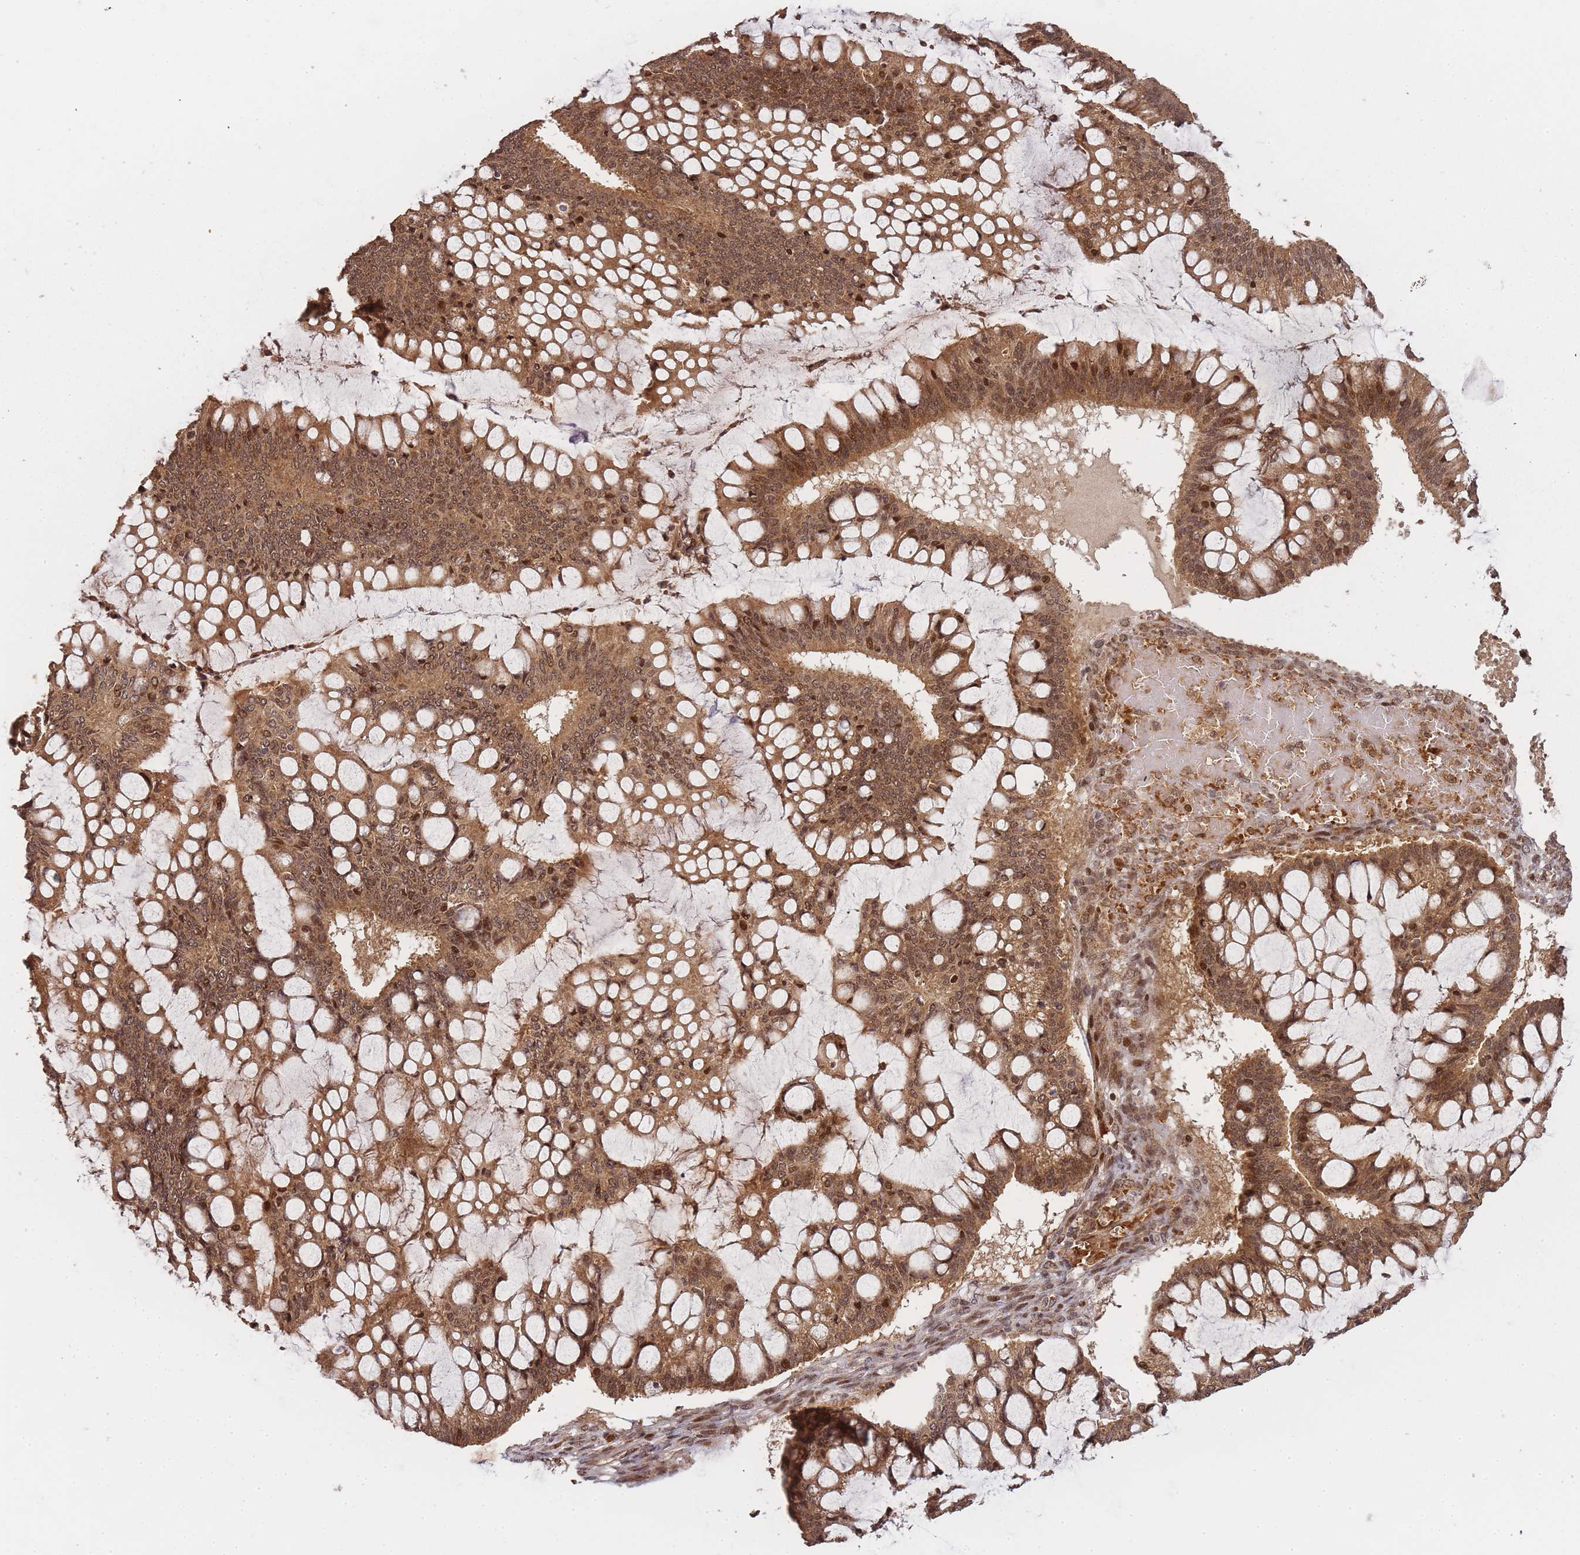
{"staining": {"intensity": "moderate", "quantity": ">75%", "location": "cytoplasmic/membranous,nuclear"}, "tissue": "ovarian cancer", "cell_type": "Tumor cells", "image_type": "cancer", "snomed": [{"axis": "morphology", "description": "Cystadenocarcinoma, mucinous, NOS"}, {"axis": "topography", "description": "Ovary"}], "caption": "Immunohistochemistry image of neoplastic tissue: ovarian mucinous cystadenocarcinoma stained using immunohistochemistry shows medium levels of moderate protein expression localized specifically in the cytoplasmic/membranous and nuclear of tumor cells, appearing as a cytoplasmic/membranous and nuclear brown color.", "gene": "ZNF497", "patient": {"sex": "female", "age": 73}}